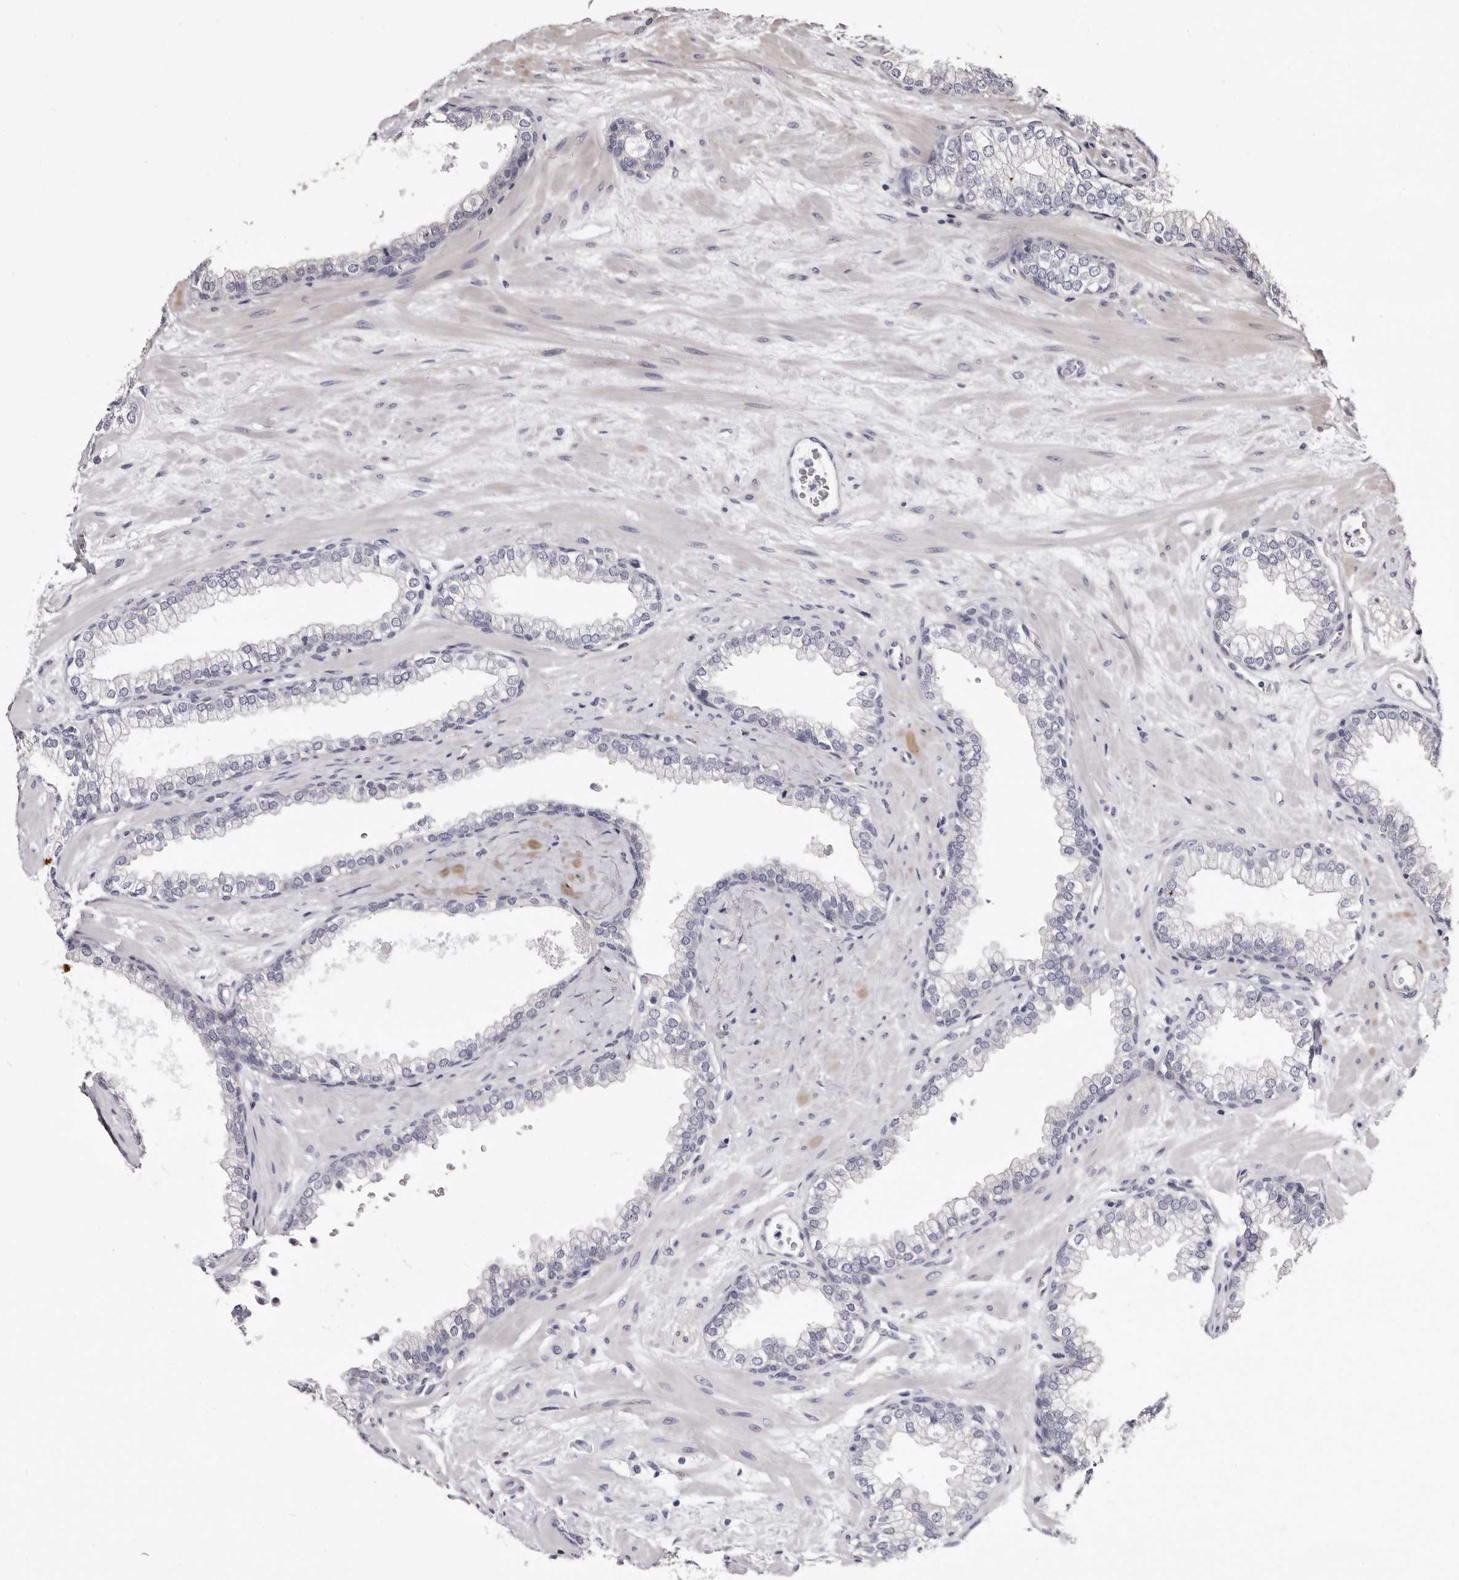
{"staining": {"intensity": "moderate", "quantity": "<25%", "location": "cytoplasmic/membranous"}, "tissue": "prostate", "cell_type": "Glandular cells", "image_type": "normal", "snomed": [{"axis": "morphology", "description": "Normal tissue, NOS"}, {"axis": "morphology", "description": "Urothelial carcinoma, Low grade"}, {"axis": "topography", "description": "Urinary bladder"}, {"axis": "topography", "description": "Prostate"}], "caption": "Approximately <25% of glandular cells in normal prostate reveal moderate cytoplasmic/membranous protein staining as visualized by brown immunohistochemical staining.", "gene": "BPGM", "patient": {"sex": "male", "age": 60}}